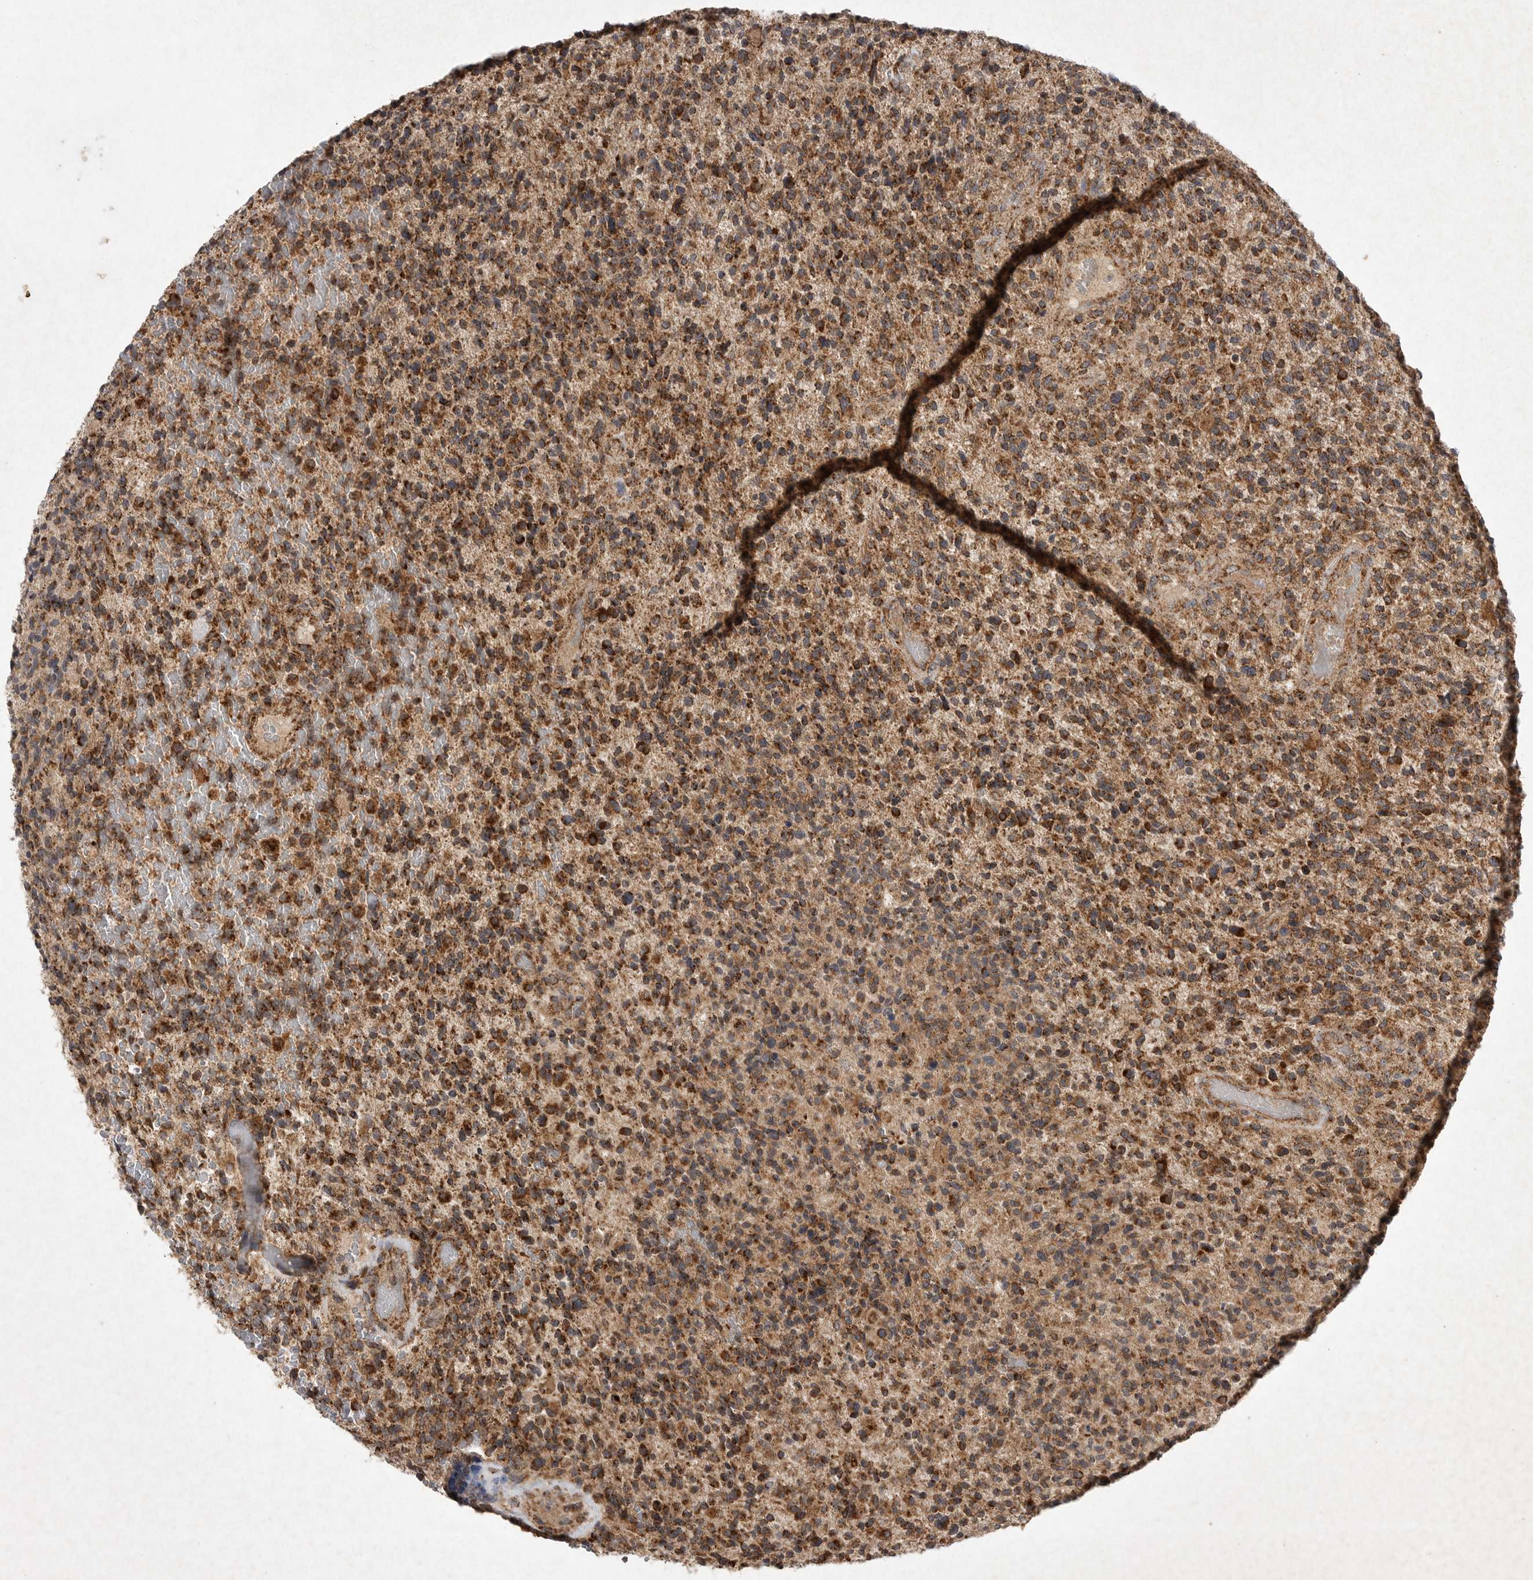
{"staining": {"intensity": "strong", "quantity": ">75%", "location": "cytoplasmic/membranous"}, "tissue": "glioma", "cell_type": "Tumor cells", "image_type": "cancer", "snomed": [{"axis": "morphology", "description": "Glioma, malignant, High grade"}, {"axis": "topography", "description": "Brain"}], "caption": "Immunohistochemistry photomicrograph of human malignant high-grade glioma stained for a protein (brown), which displays high levels of strong cytoplasmic/membranous staining in about >75% of tumor cells.", "gene": "DDR1", "patient": {"sex": "male", "age": 72}}